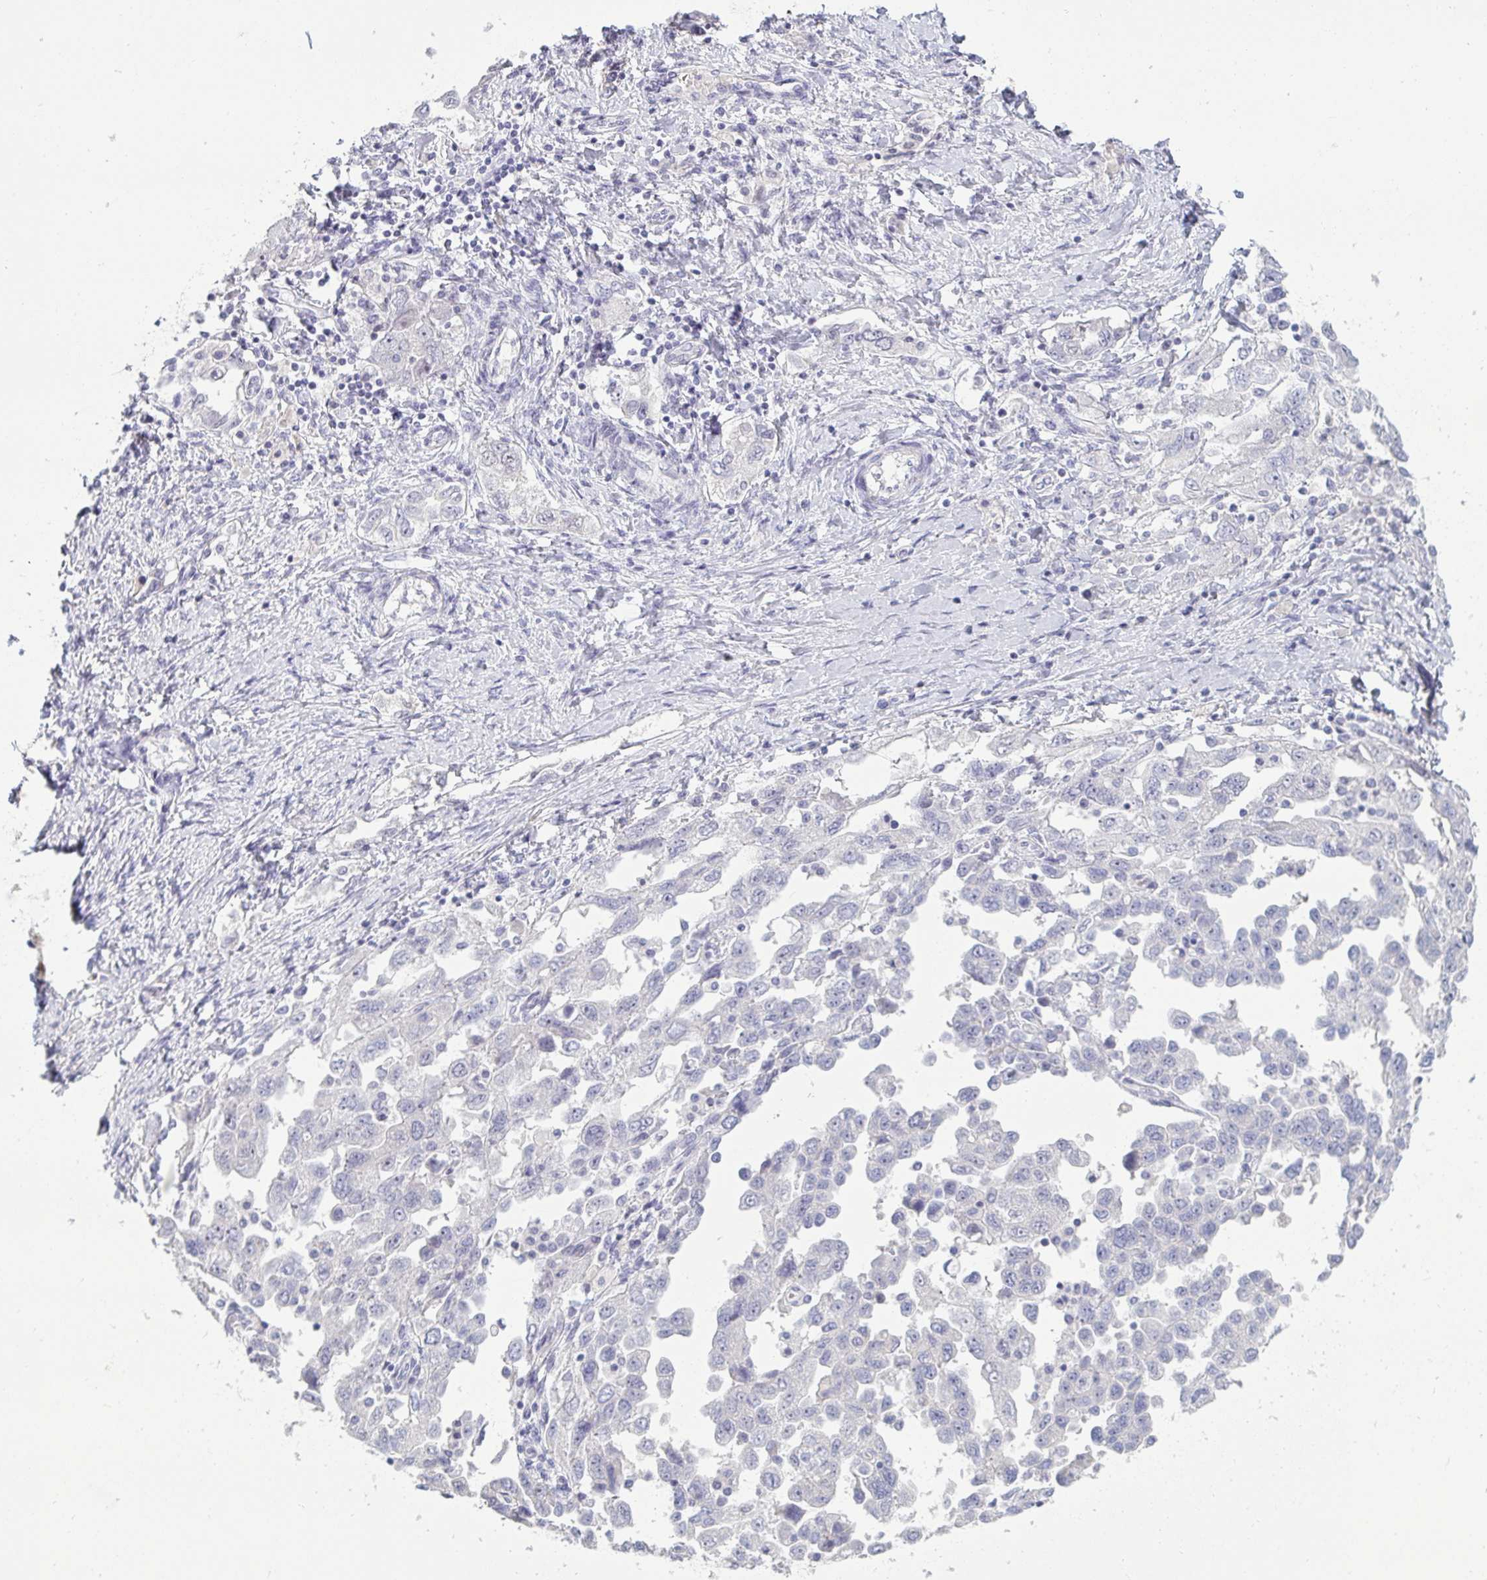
{"staining": {"intensity": "negative", "quantity": "none", "location": "none"}, "tissue": "ovarian cancer", "cell_type": "Tumor cells", "image_type": "cancer", "snomed": [{"axis": "morphology", "description": "Carcinoma, NOS"}, {"axis": "morphology", "description": "Cystadenocarcinoma, serous, NOS"}, {"axis": "topography", "description": "Ovary"}], "caption": "Micrograph shows no protein positivity in tumor cells of ovarian cancer (serous cystadenocarcinoma) tissue.", "gene": "RNASEH1", "patient": {"sex": "female", "age": 69}}